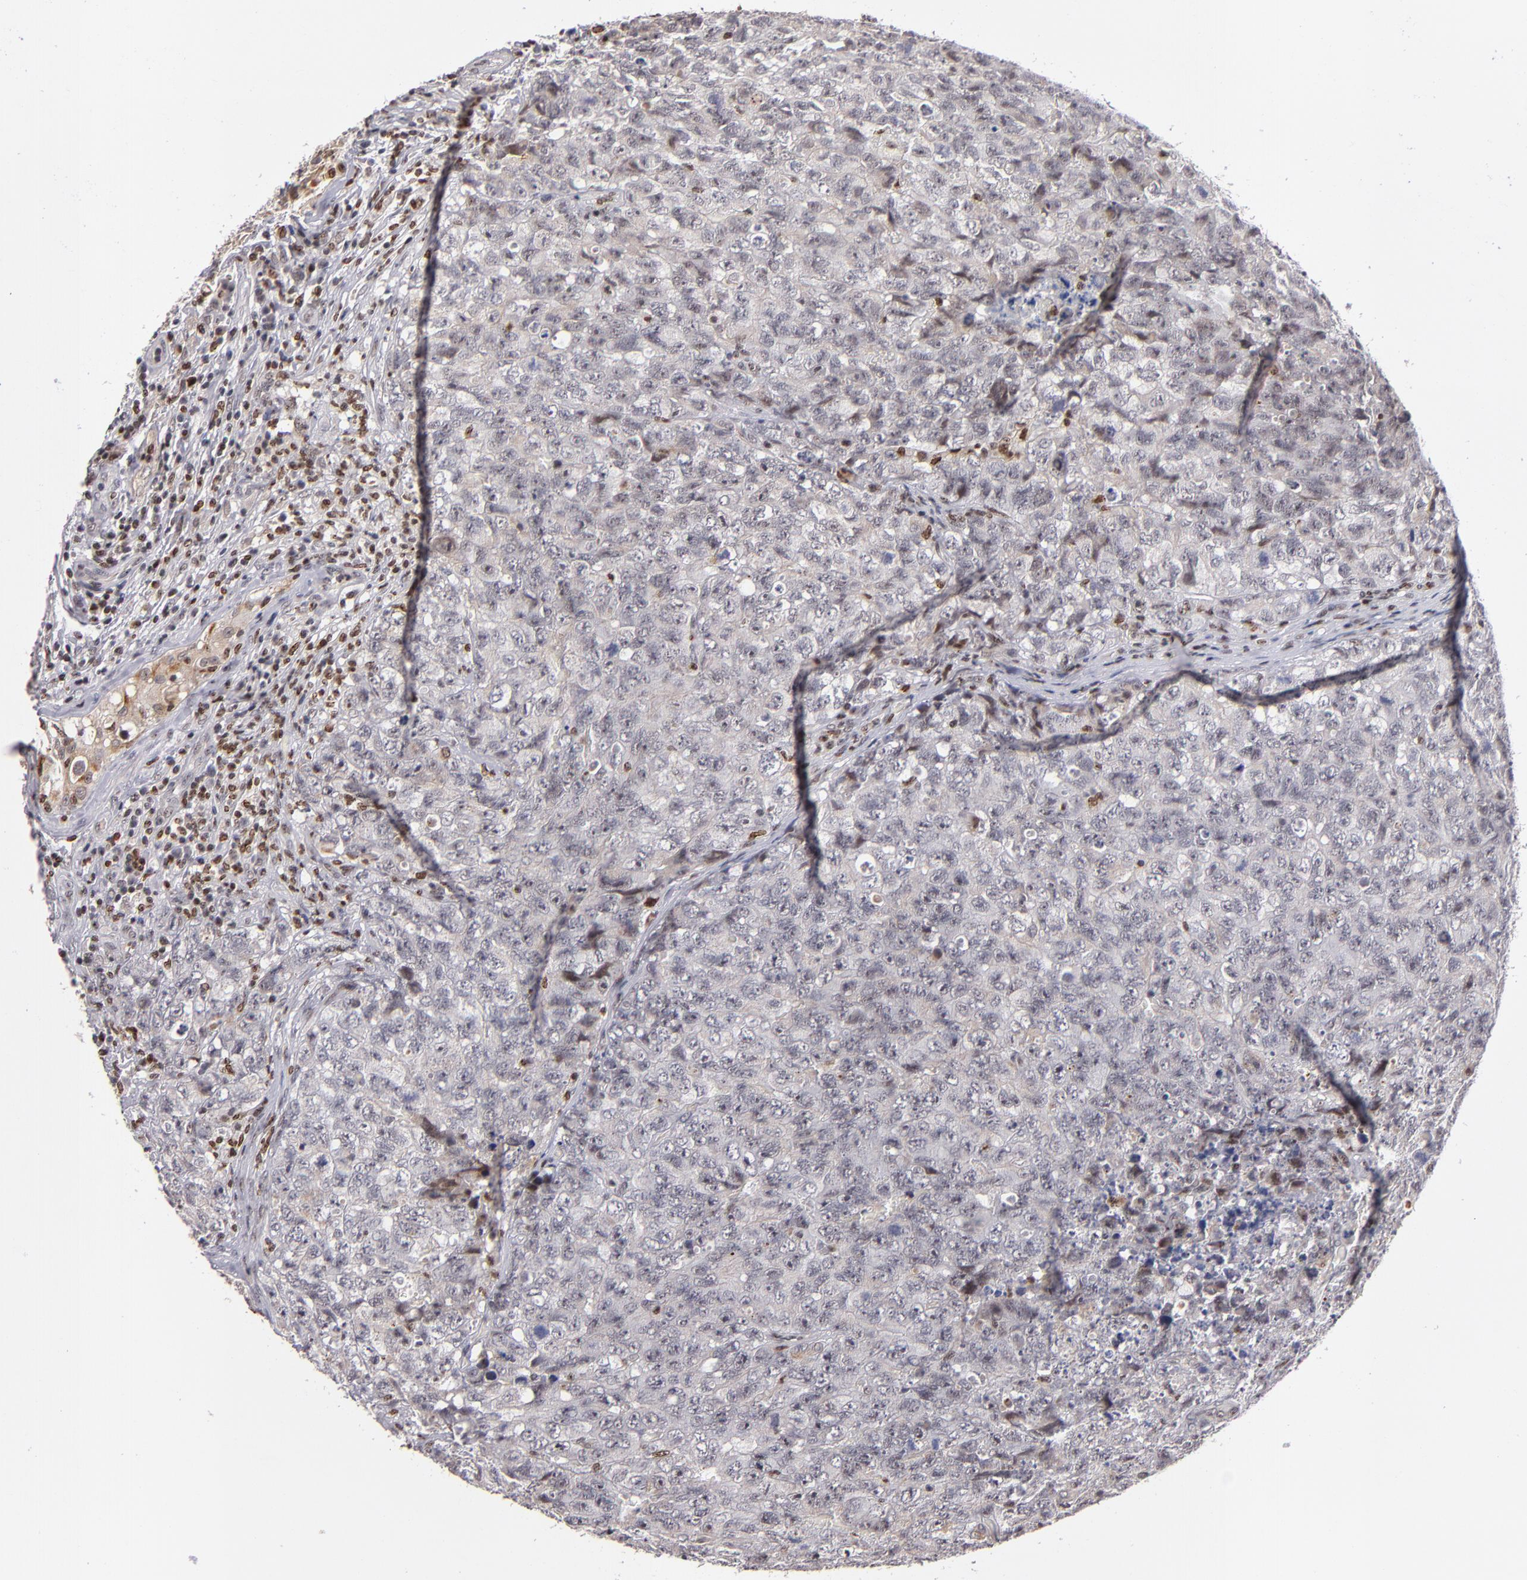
{"staining": {"intensity": "weak", "quantity": "<25%", "location": "cytoplasmic/membranous,nuclear"}, "tissue": "testis cancer", "cell_type": "Tumor cells", "image_type": "cancer", "snomed": [{"axis": "morphology", "description": "Carcinoma, Embryonal, NOS"}, {"axis": "topography", "description": "Testis"}], "caption": "Testis cancer (embryonal carcinoma) stained for a protein using immunohistochemistry reveals no positivity tumor cells.", "gene": "PCNX4", "patient": {"sex": "male", "age": 31}}